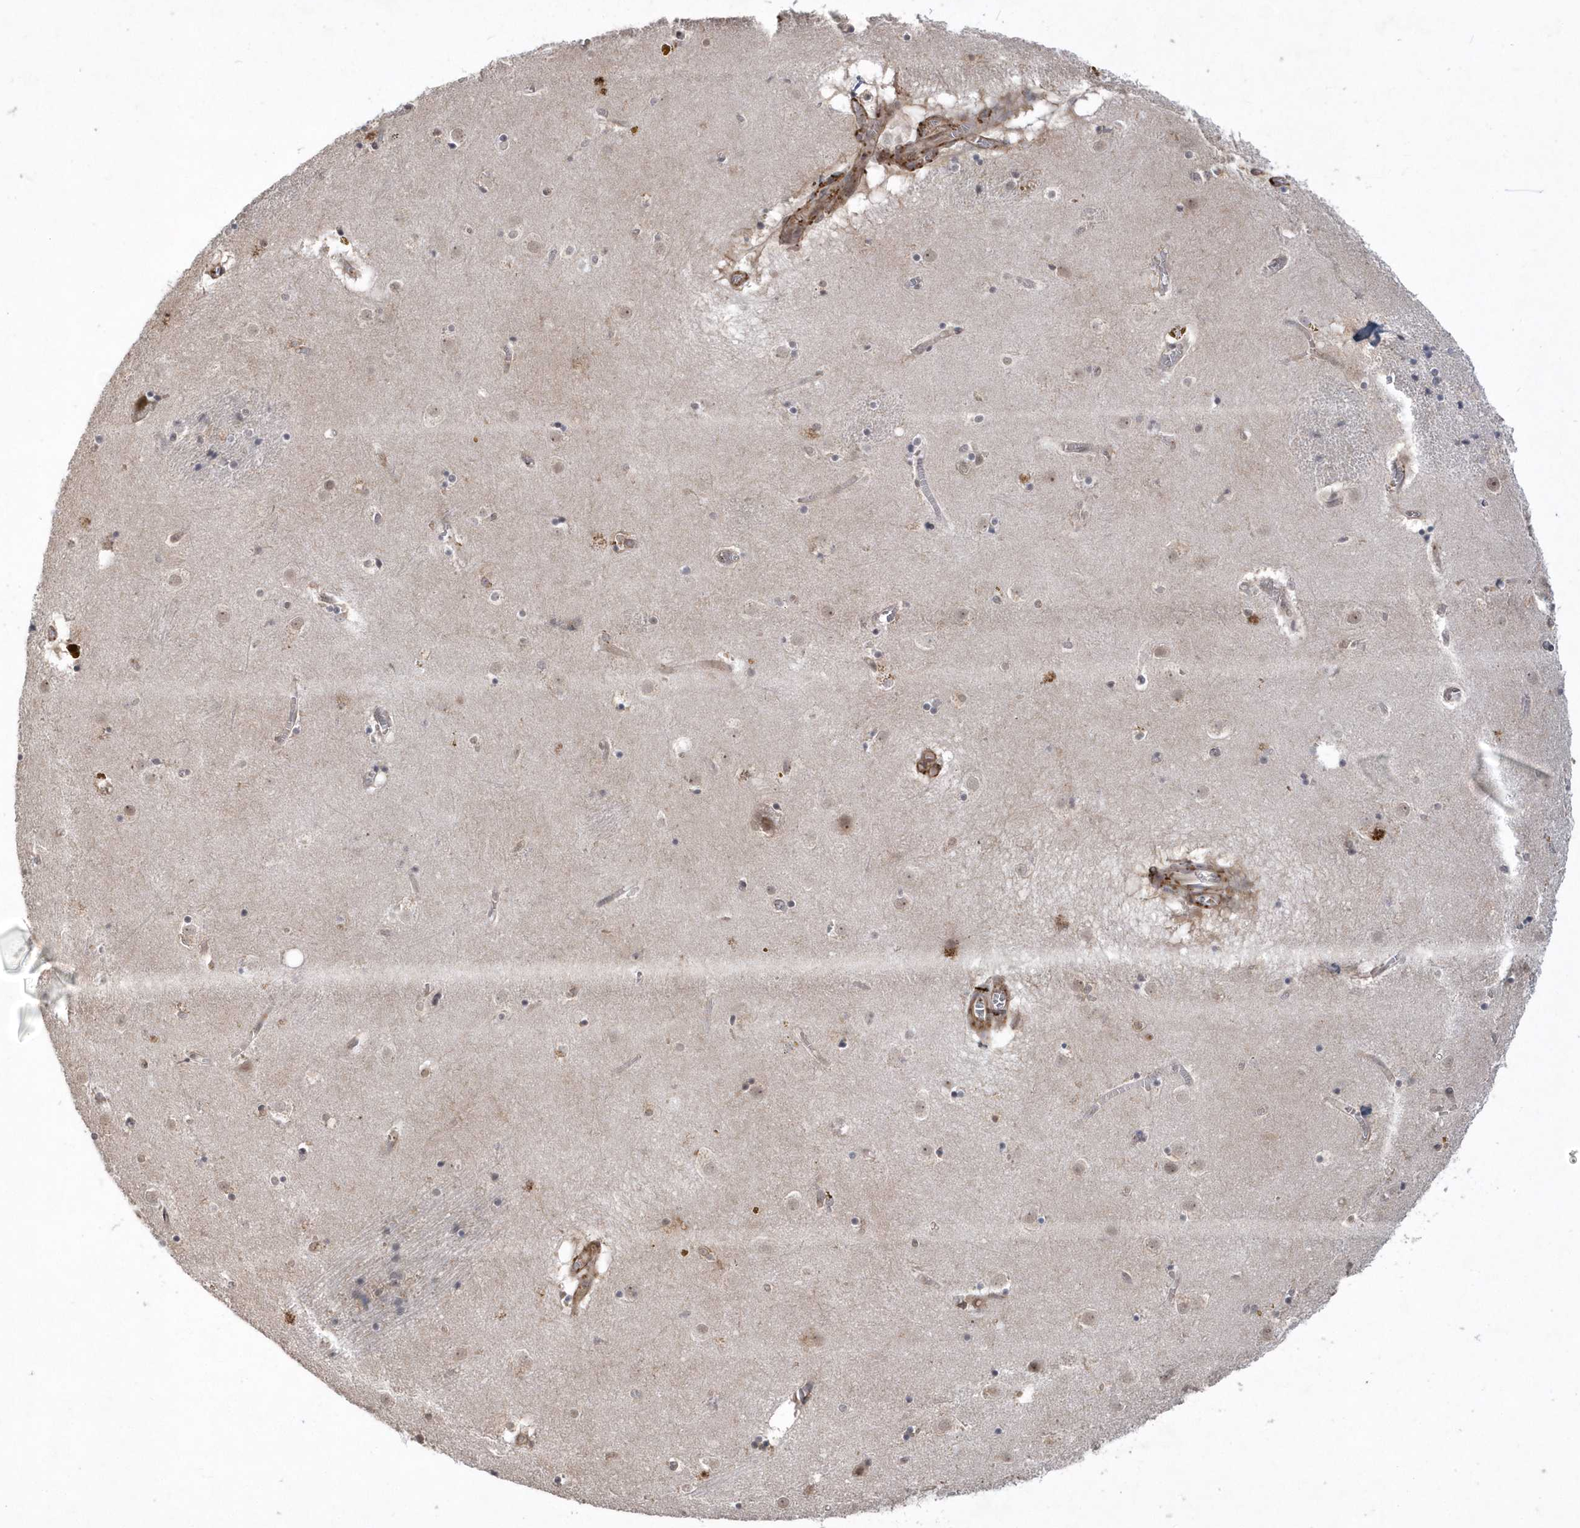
{"staining": {"intensity": "negative", "quantity": "none", "location": "none"}, "tissue": "caudate", "cell_type": "Glial cells", "image_type": "normal", "snomed": [{"axis": "morphology", "description": "Normal tissue, NOS"}, {"axis": "topography", "description": "Lateral ventricle wall"}], "caption": "DAB (3,3'-diaminobenzidine) immunohistochemical staining of unremarkable caudate displays no significant expression in glial cells. (DAB IHC, high magnification).", "gene": "CRIP3", "patient": {"sex": "male", "age": 70}}